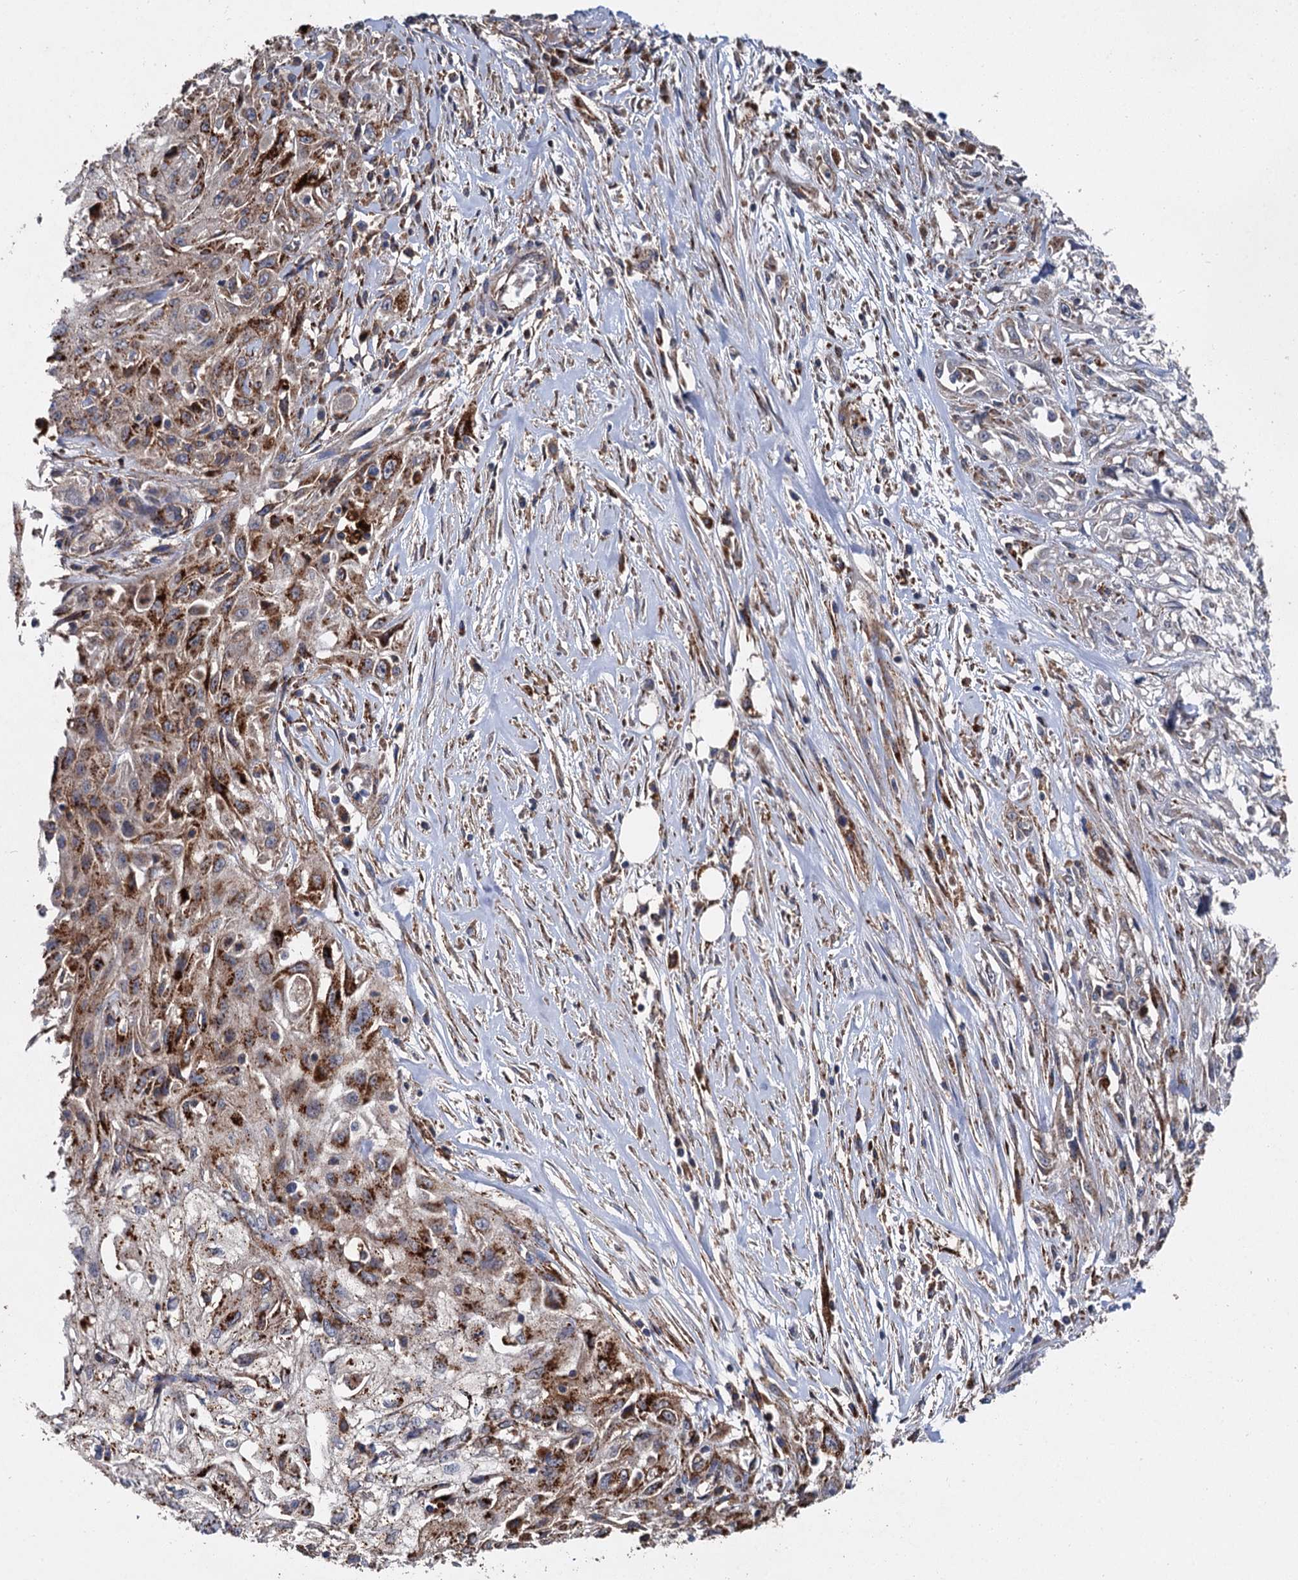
{"staining": {"intensity": "strong", "quantity": "25%-75%", "location": "cytoplasmic/membranous"}, "tissue": "skin cancer", "cell_type": "Tumor cells", "image_type": "cancer", "snomed": [{"axis": "morphology", "description": "Squamous cell carcinoma, NOS"}, {"axis": "morphology", "description": "Squamous cell carcinoma, metastatic, NOS"}, {"axis": "topography", "description": "Skin"}, {"axis": "topography", "description": "Lymph node"}], "caption": "Human skin squamous cell carcinoma stained with a brown dye exhibits strong cytoplasmic/membranous positive expression in approximately 25%-75% of tumor cells.", "gene": "GBA1", "patient": {"sex": "male", "age": 75}}